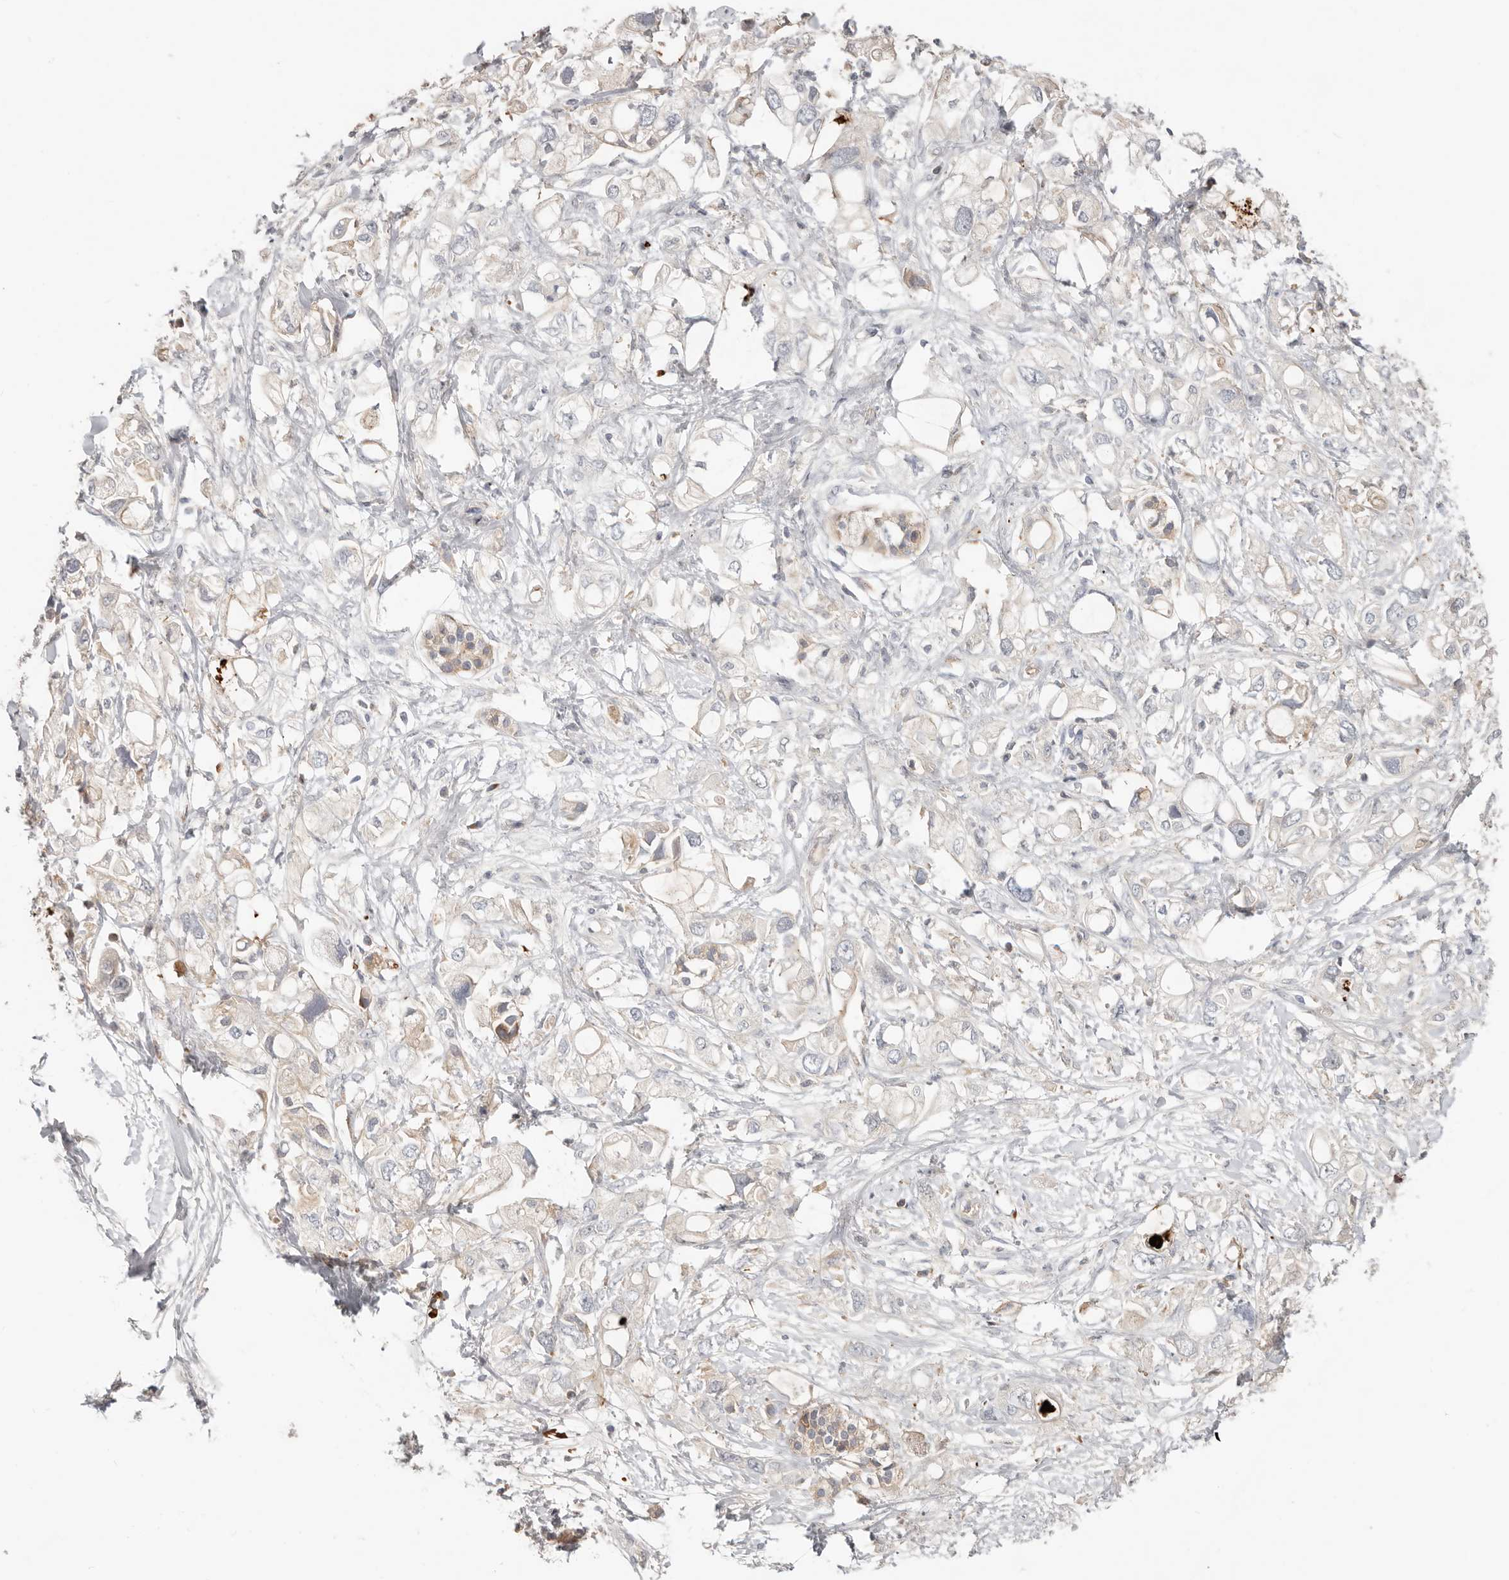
{"staining": {"intensity": "negative", "quantity": "none", "location": "none"}, "tissue": "pancreatic cancer", "cell_type": "Tumor cells", "image_type": "cancer", "snomed": [{"axis": "morphology", "description": "Adenocarcinoma, NOS"}, {"axis": "topography", "description": "Pancreas"}], "caption": "The photomicrograph reveals no significant expression in tumor cells of pancreatic adenocarcinoma.", "gene": "MTFR2", "patient": {"sex": "female", "age": 56}}